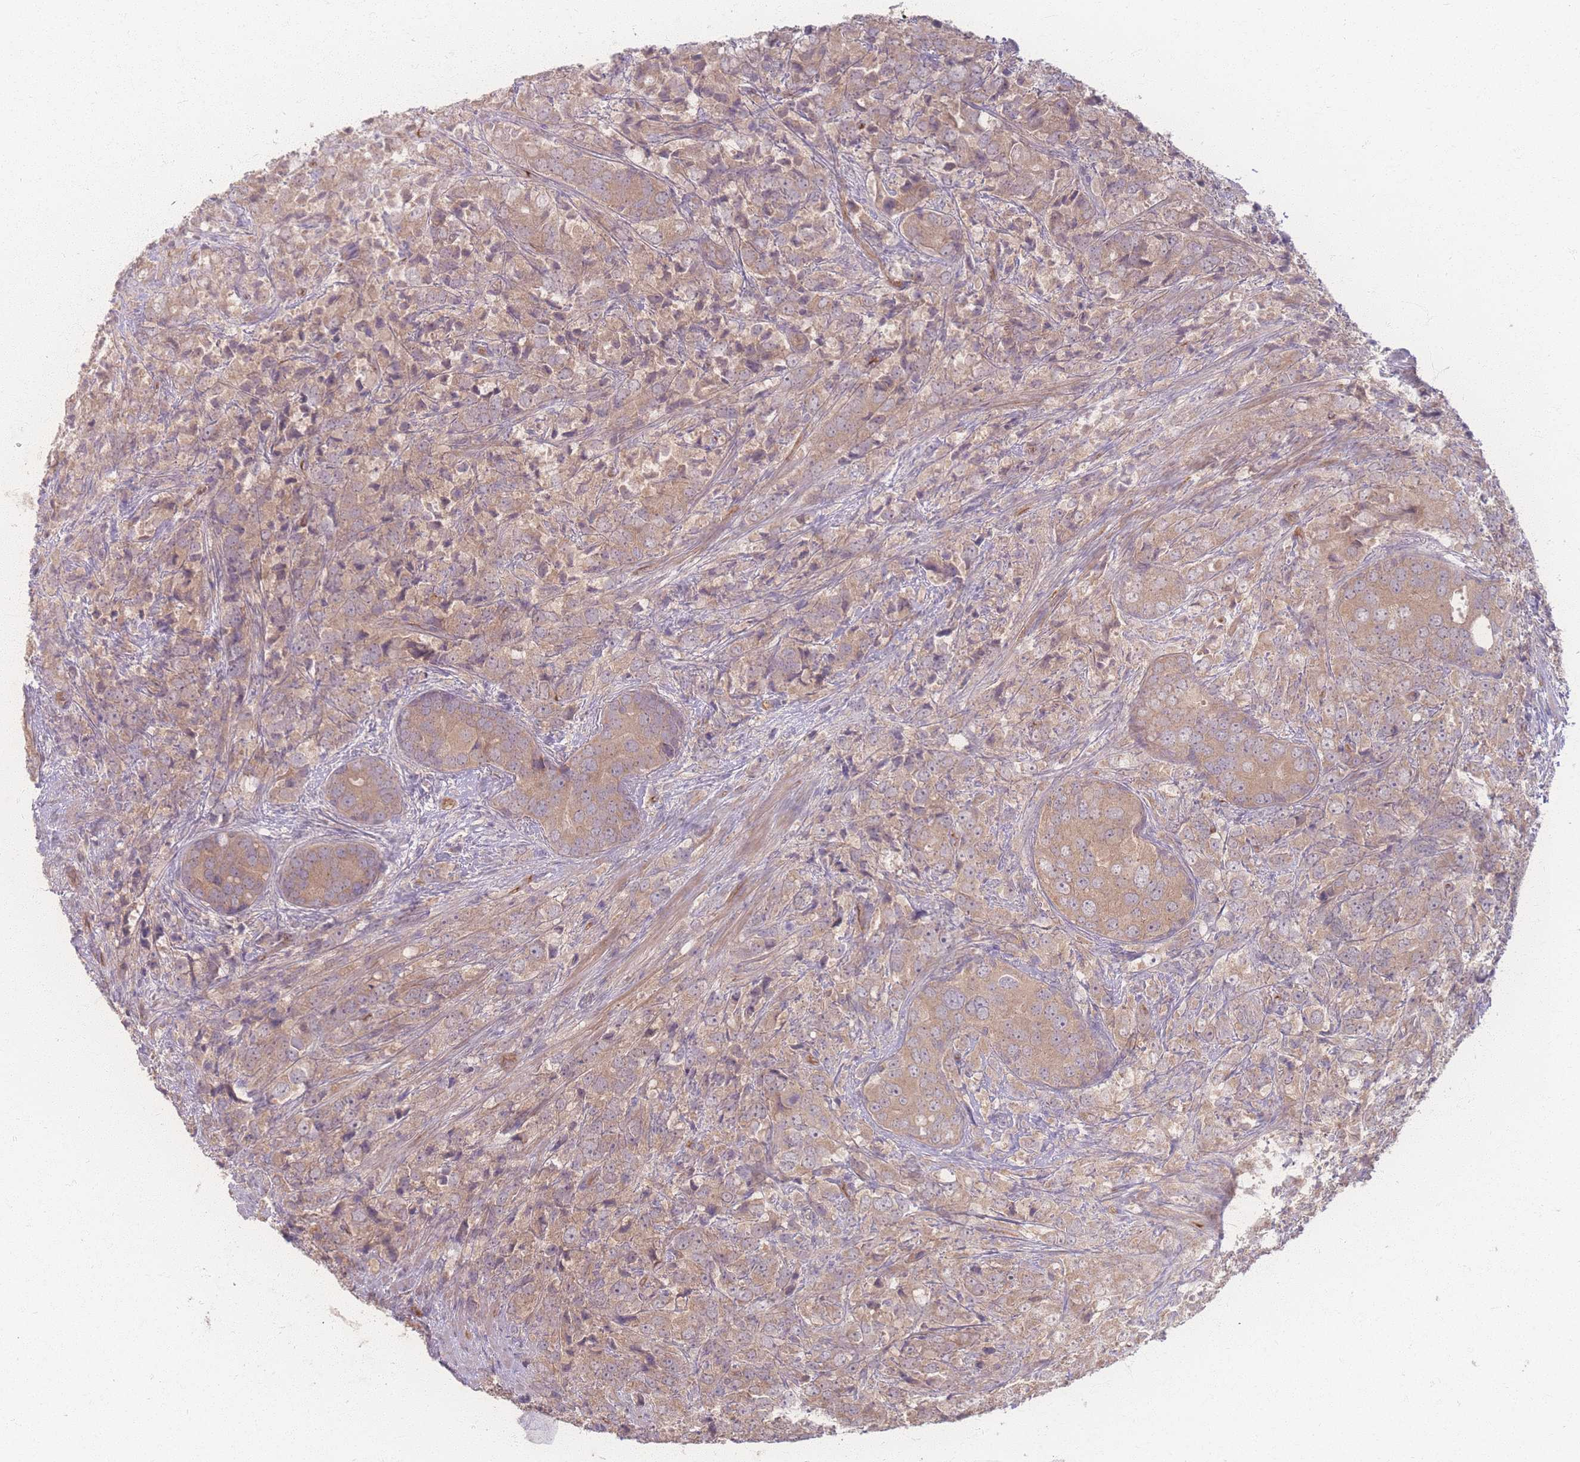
{"staining": {"intensity": "moderate", "quantity": ">75%", "location": "cytoplasmic/membranous"}, "tissue": "prostate cancer", "cell_type": "Tumor cells", "image_type": "cancer", "snomed": [{"axis": "morphology", "description": "Adenocarcinoma, High grade"}, {"axis": "topography", "description": "Prostate"}], "caption": "An image showing moderate cytoplasmic/membranous staining in approximately >75% of tumor cells in prostate cancer (adenocarcinoma (high-grade)), as visualized by brown immunohistochemical staining.", "gene": "INSR", "patient": {"sex": "male", "age": 62}}